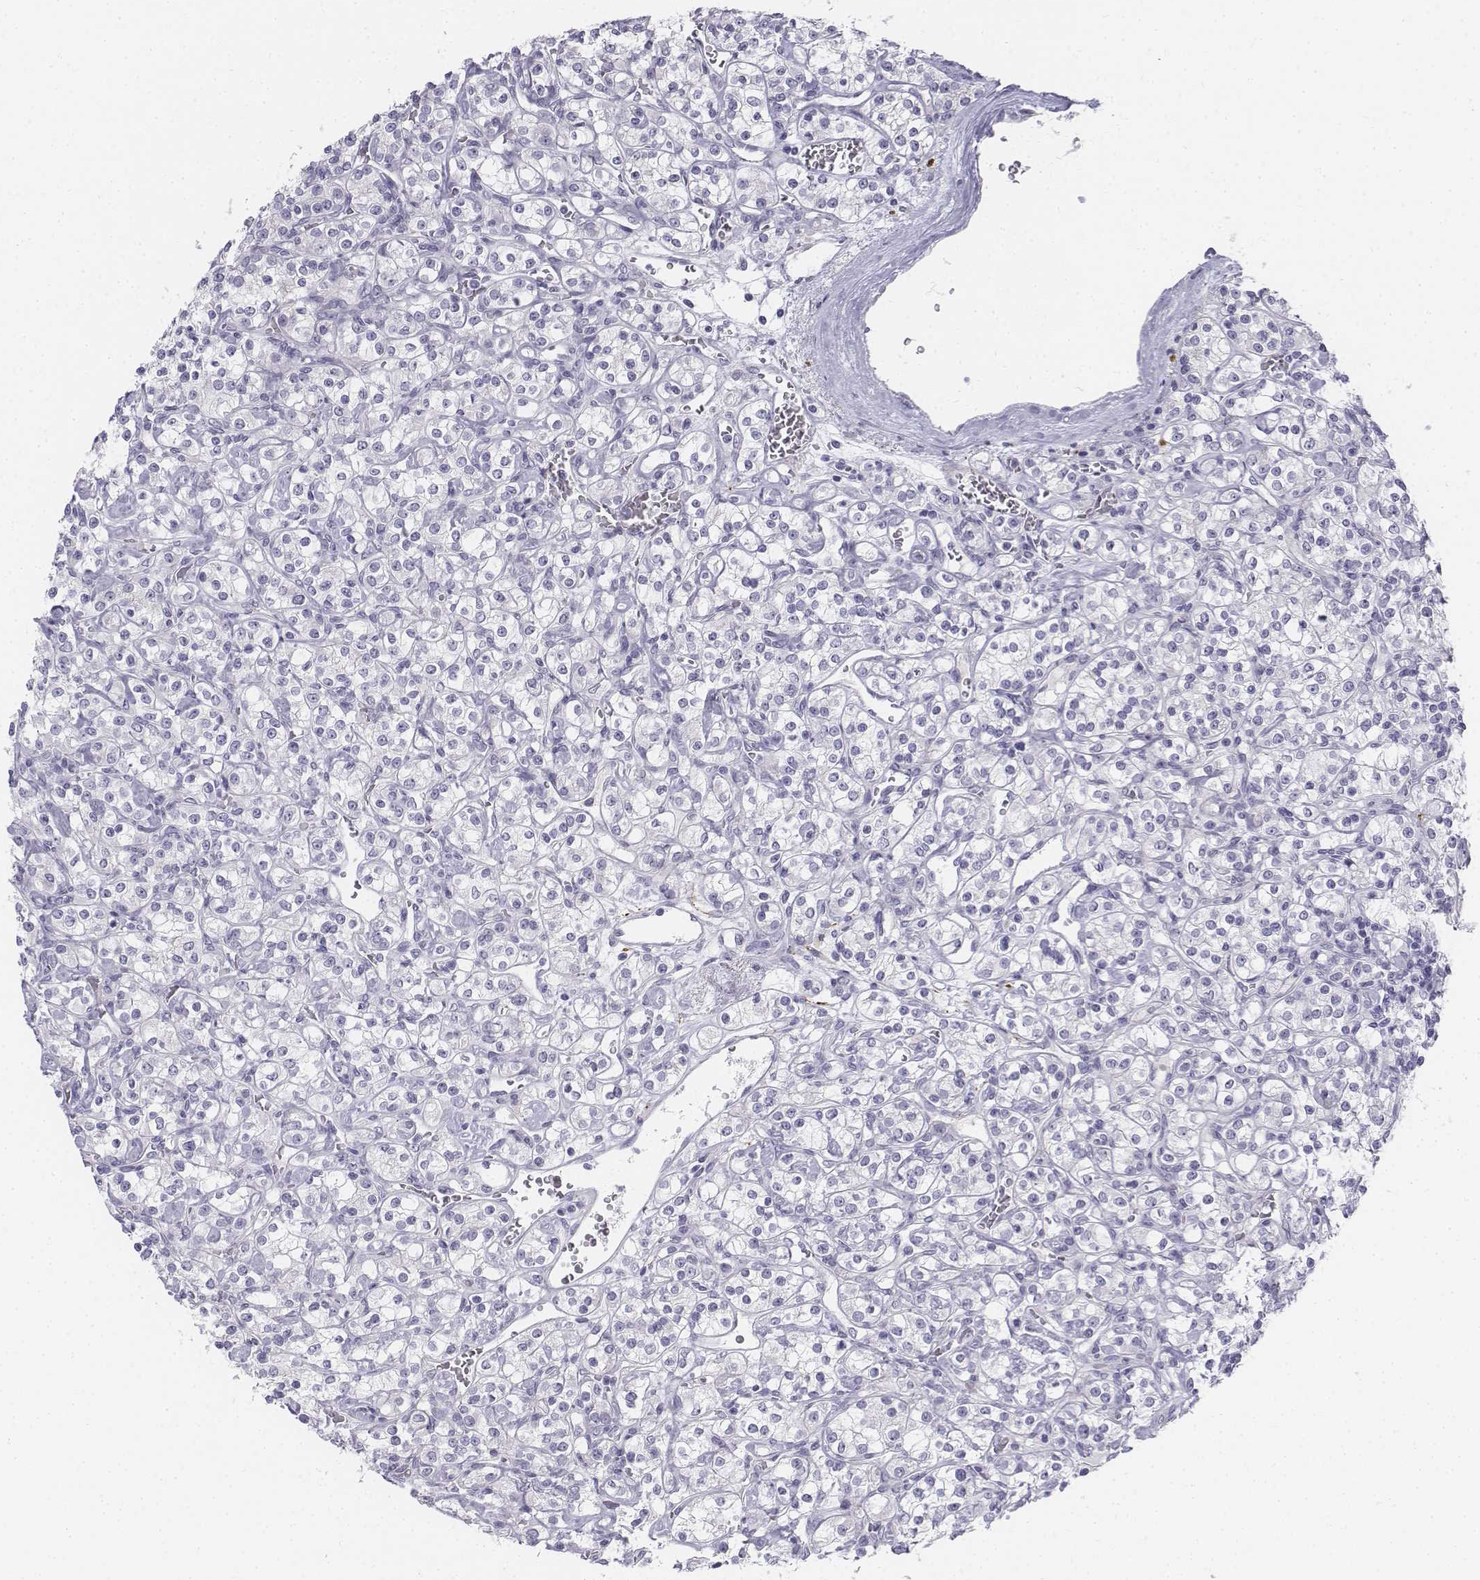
{"staining": {"intensity": "negative", "quantity": "none", "location": "none"}, "tissue": "renal cancer", "cell_type": "Tumor cells", "image_type": "cancer", "snomed": [{"axis": "morphology", "description": "Adenocarcinoma, NOS"}, {"axis": "topography", "description": "Kidney"}], "caption": "Immunohistochemical staining of renal adenocarcinoma reveals no significant staining in tumor cells.", "gene": "TH", "patient": {"sex": "male", "age": 77}}